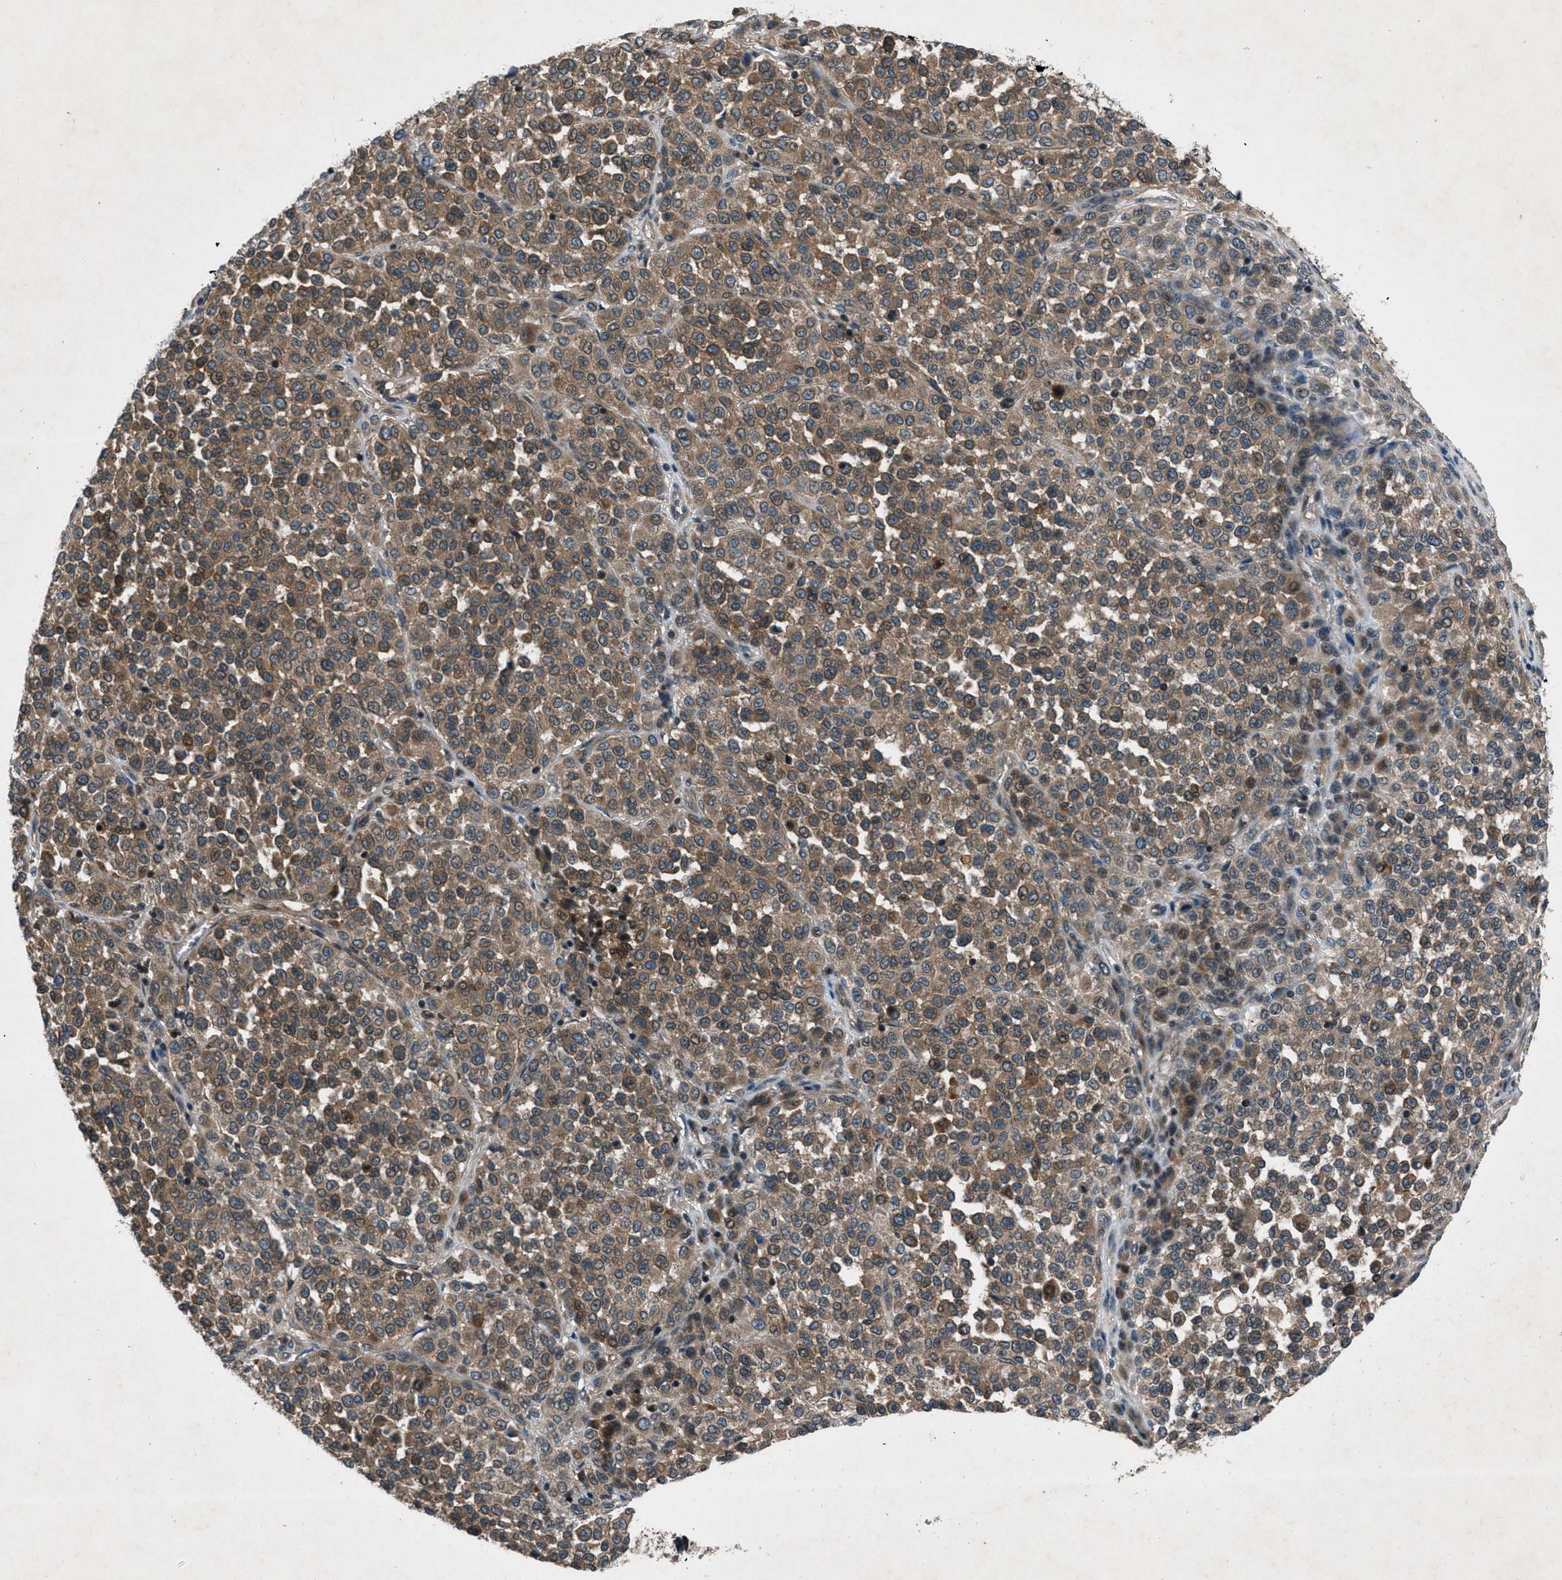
{"staining": {"intensity": "moderate", "quantity": ">75%", "location": "cytoplasmic/membranous"}, "tissue": "melanoma", "cell_type": "Tumor cells", "image_type": "cancer", "snomed": [{"axis": "morphology", "description": "Malignant melanoma, Metastatic site"}, {"axis": "topography", "description": "Pancreas"}], "caption": "Immunohistochemical staining of melanoma displays medium levels of moderate cytoplasmic/membranous positivity in about >75% of tumor cells.", "gene": "EPSTI1", "patient": {"sex": "female", "age": 30}}